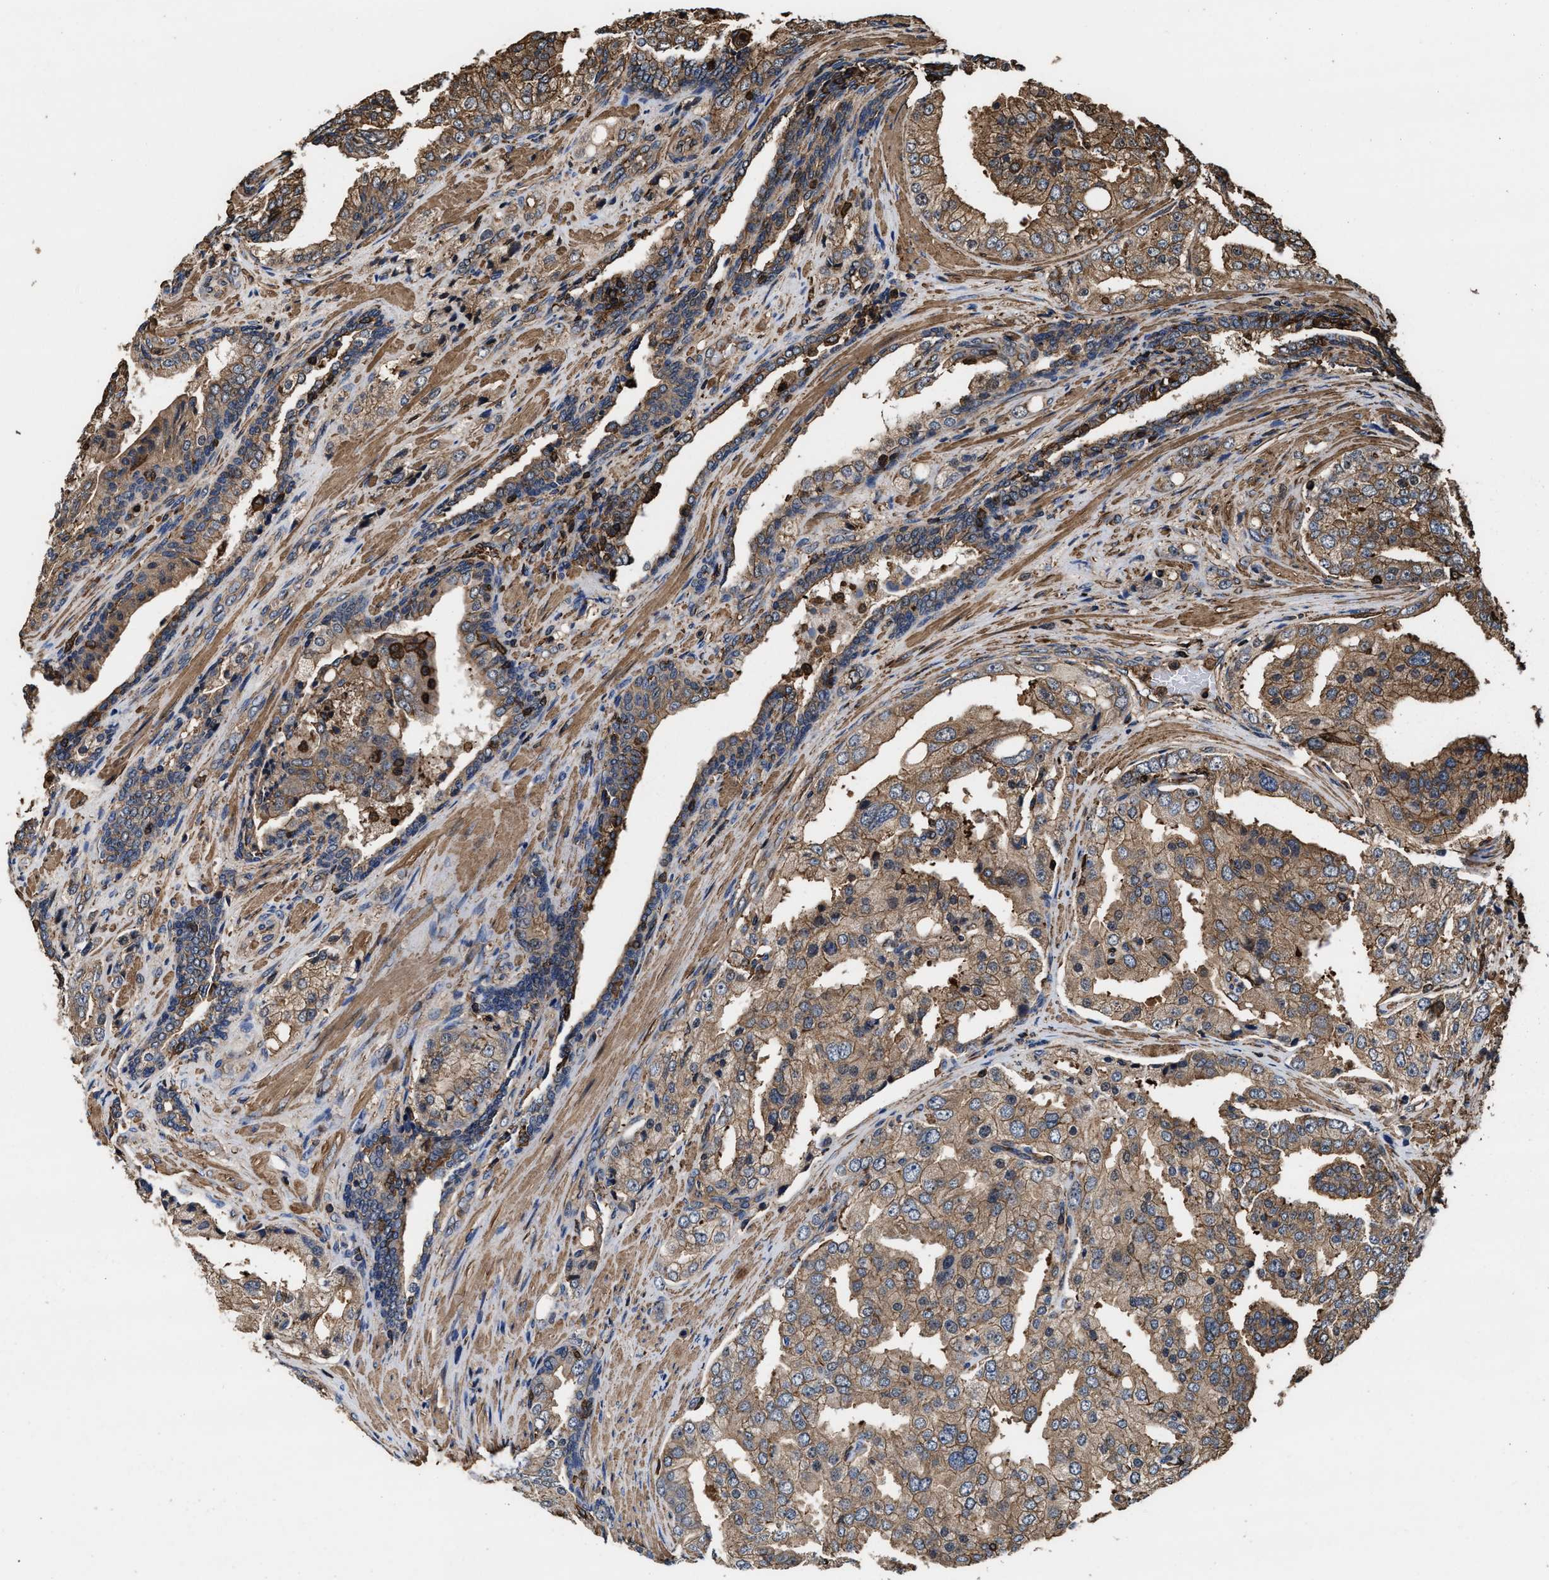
{"staining": {"intensity": "moderate", "quantity": ">75%", "location": "cytoplasmic/membranous"}, "tissue": "prostate cancer", "cell_type": "Tumor cells", "image_type": "cancer", "snomed": [{"axis": "morphology", "description": "Adenocarcinoma, High grade"}, {"axis": "topography", "description": "Prostate"}], "caption": "The micrograph displays immunohistochemical staining of prostate cancer. There is moderate cytoplasmic/membranous staining is seen in about >75% of tumor cells.", "gene": "KBTBD2", "patient": {"sex": "male", "age": 50}}